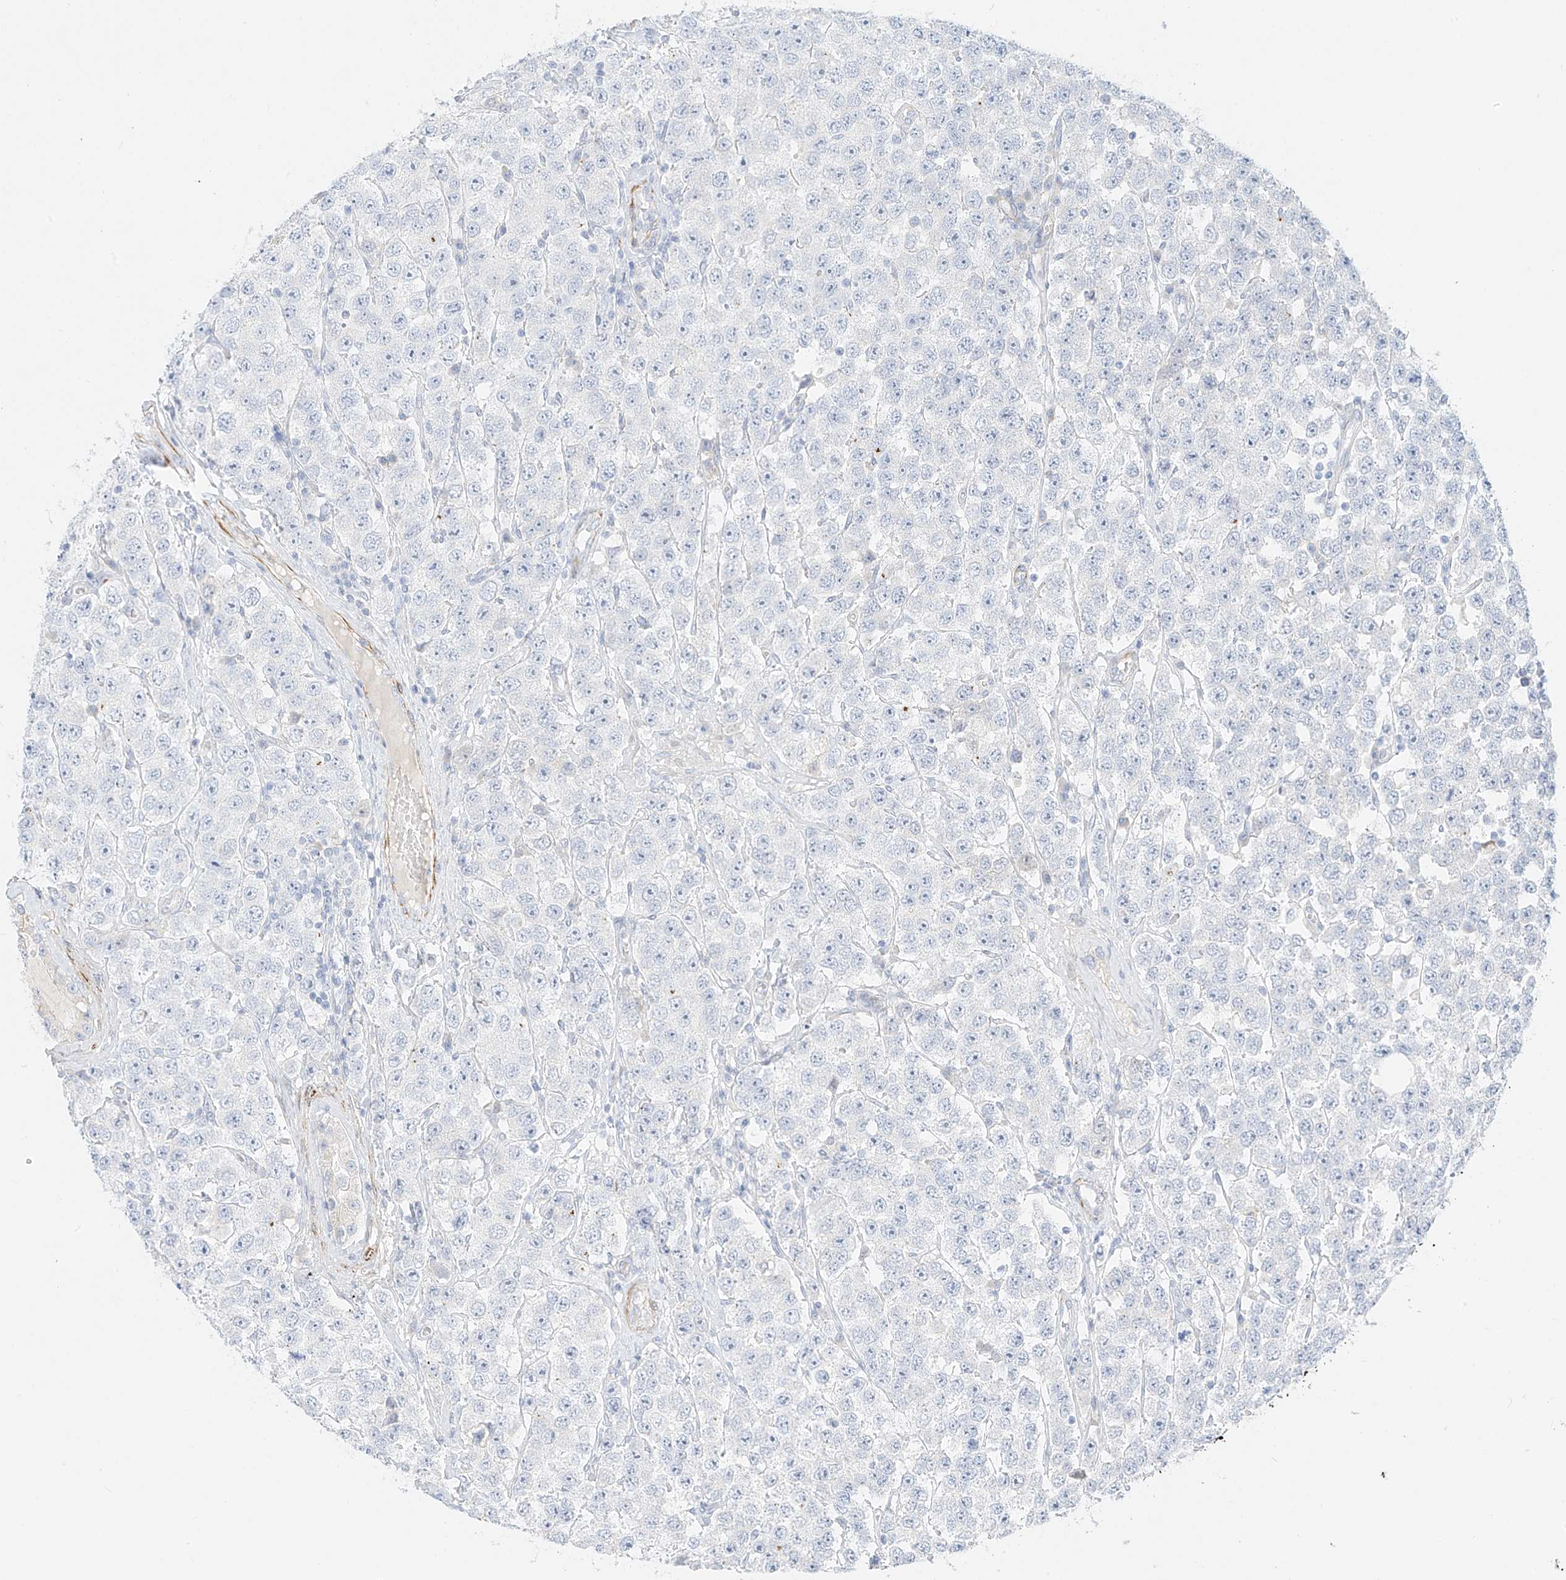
{"staining": {"intensity": "negative", "quantity": "none", "location": "none"}, "tissue": "testis cancer", "cell_type": "Tumor cells", "image_type": "cancer", "snomed": [{"axis": "morphology", "description": "Seminoma, NOS"}, {"axis": "topography", "description": "Testis"}], "caption": "DAB (3,3'-diaminobenzidine) immunohistochemical staining of testis cancer (seminoma) exhibits no significant positivity in tumor cells.", "gene": "ST3GAL5", "patient": {"sex": "male", "age": 28}}